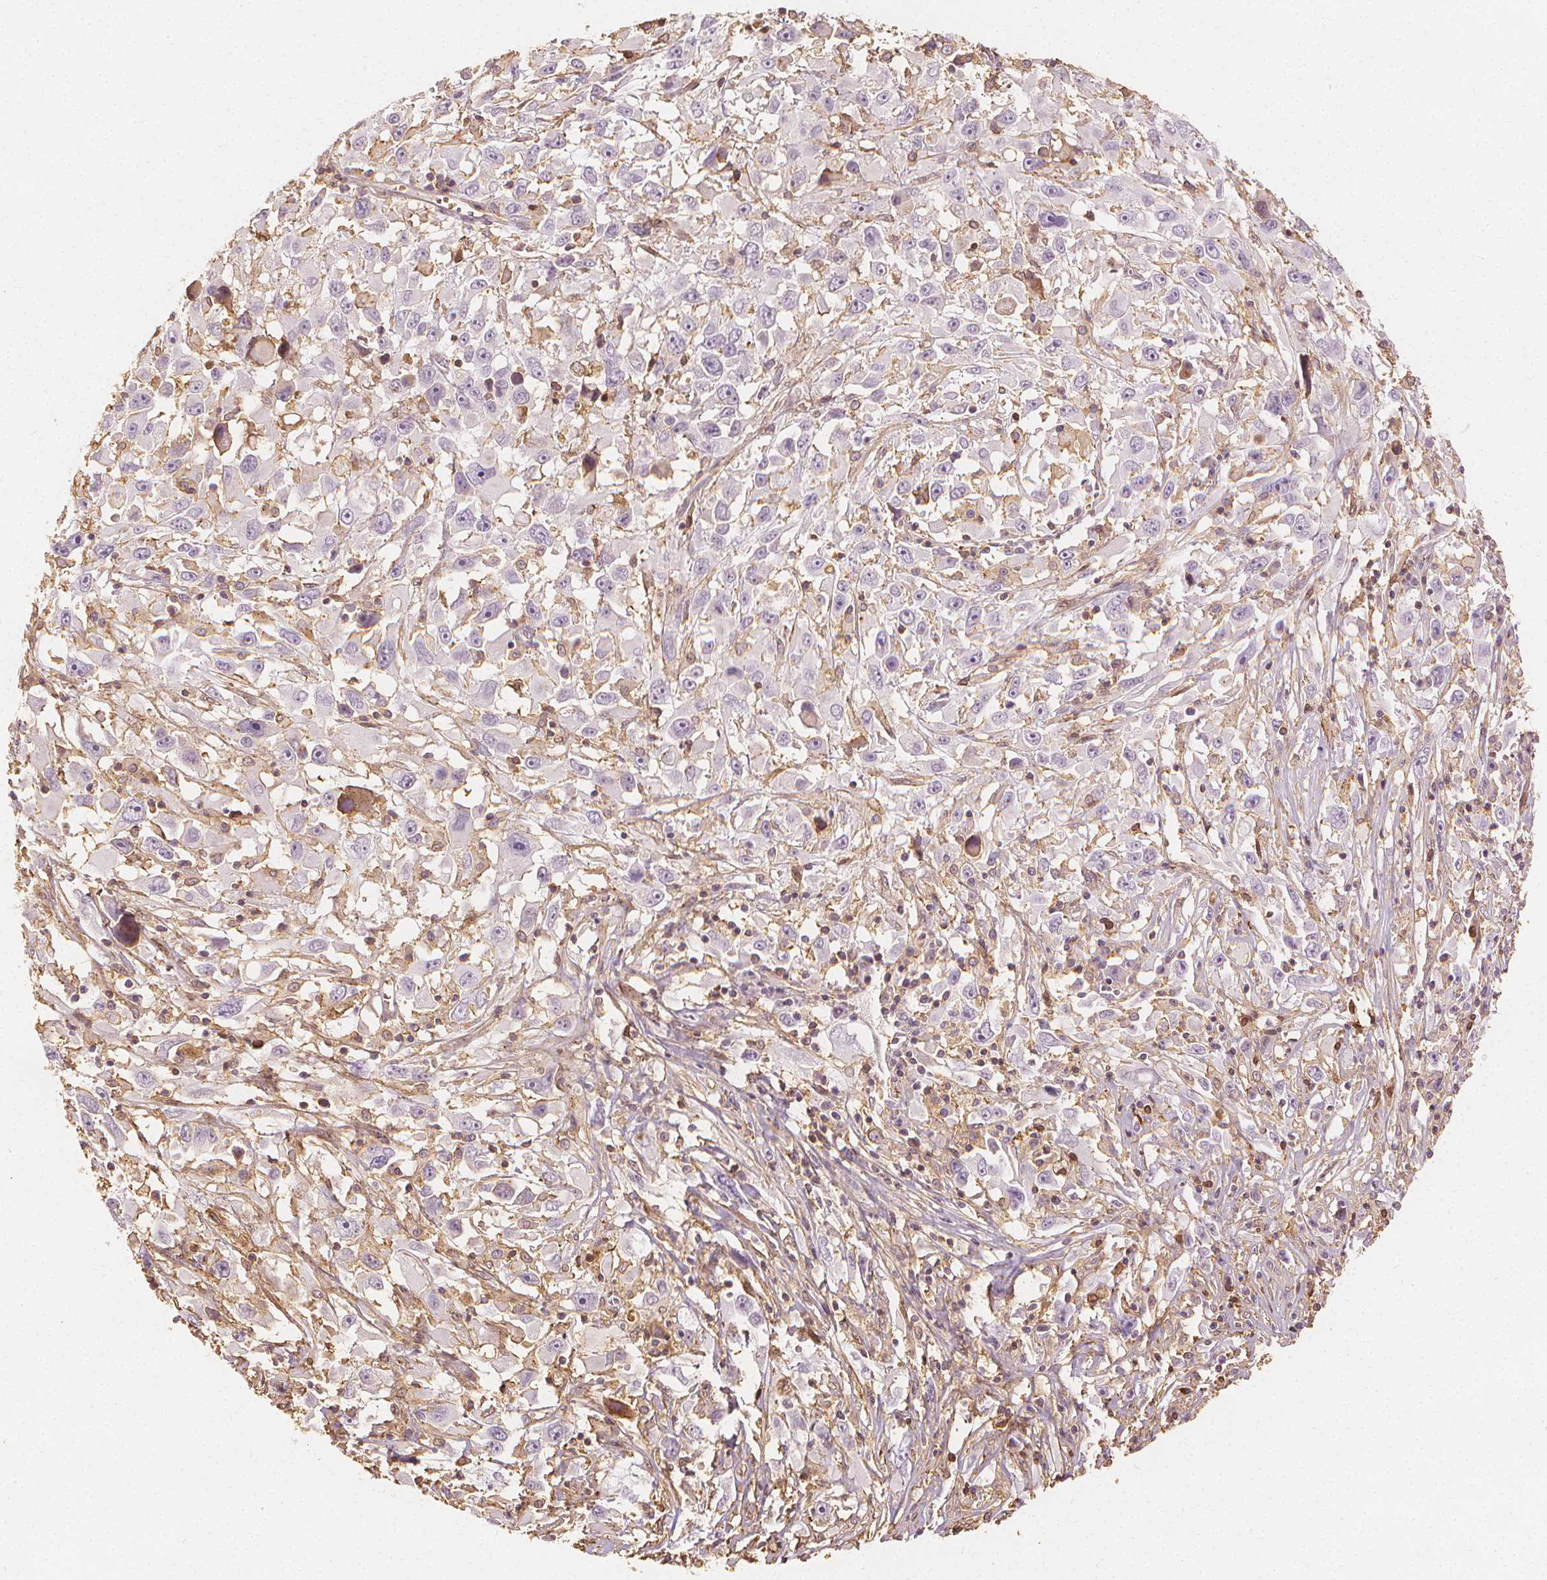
{"staining": {"intensity": "negative", "quantity": "none", "location": "none"}, "tissue": "melanoma", "cell_type": "Tumor cells", "image_type": "cancer", "snomed": [{"axis": "morphology", "description": "Malignant melanoma, Metastatic site"}, {"axis": "topography", "description": "Soft tissue"}], "caption": "High power microscopy image of an IHC image of malignant melanoma (metastatic site), revealing no significant positivity in tumor cells.", "gene": "ARHGAP26", "patient": {"sex": "male", "age": 50}}